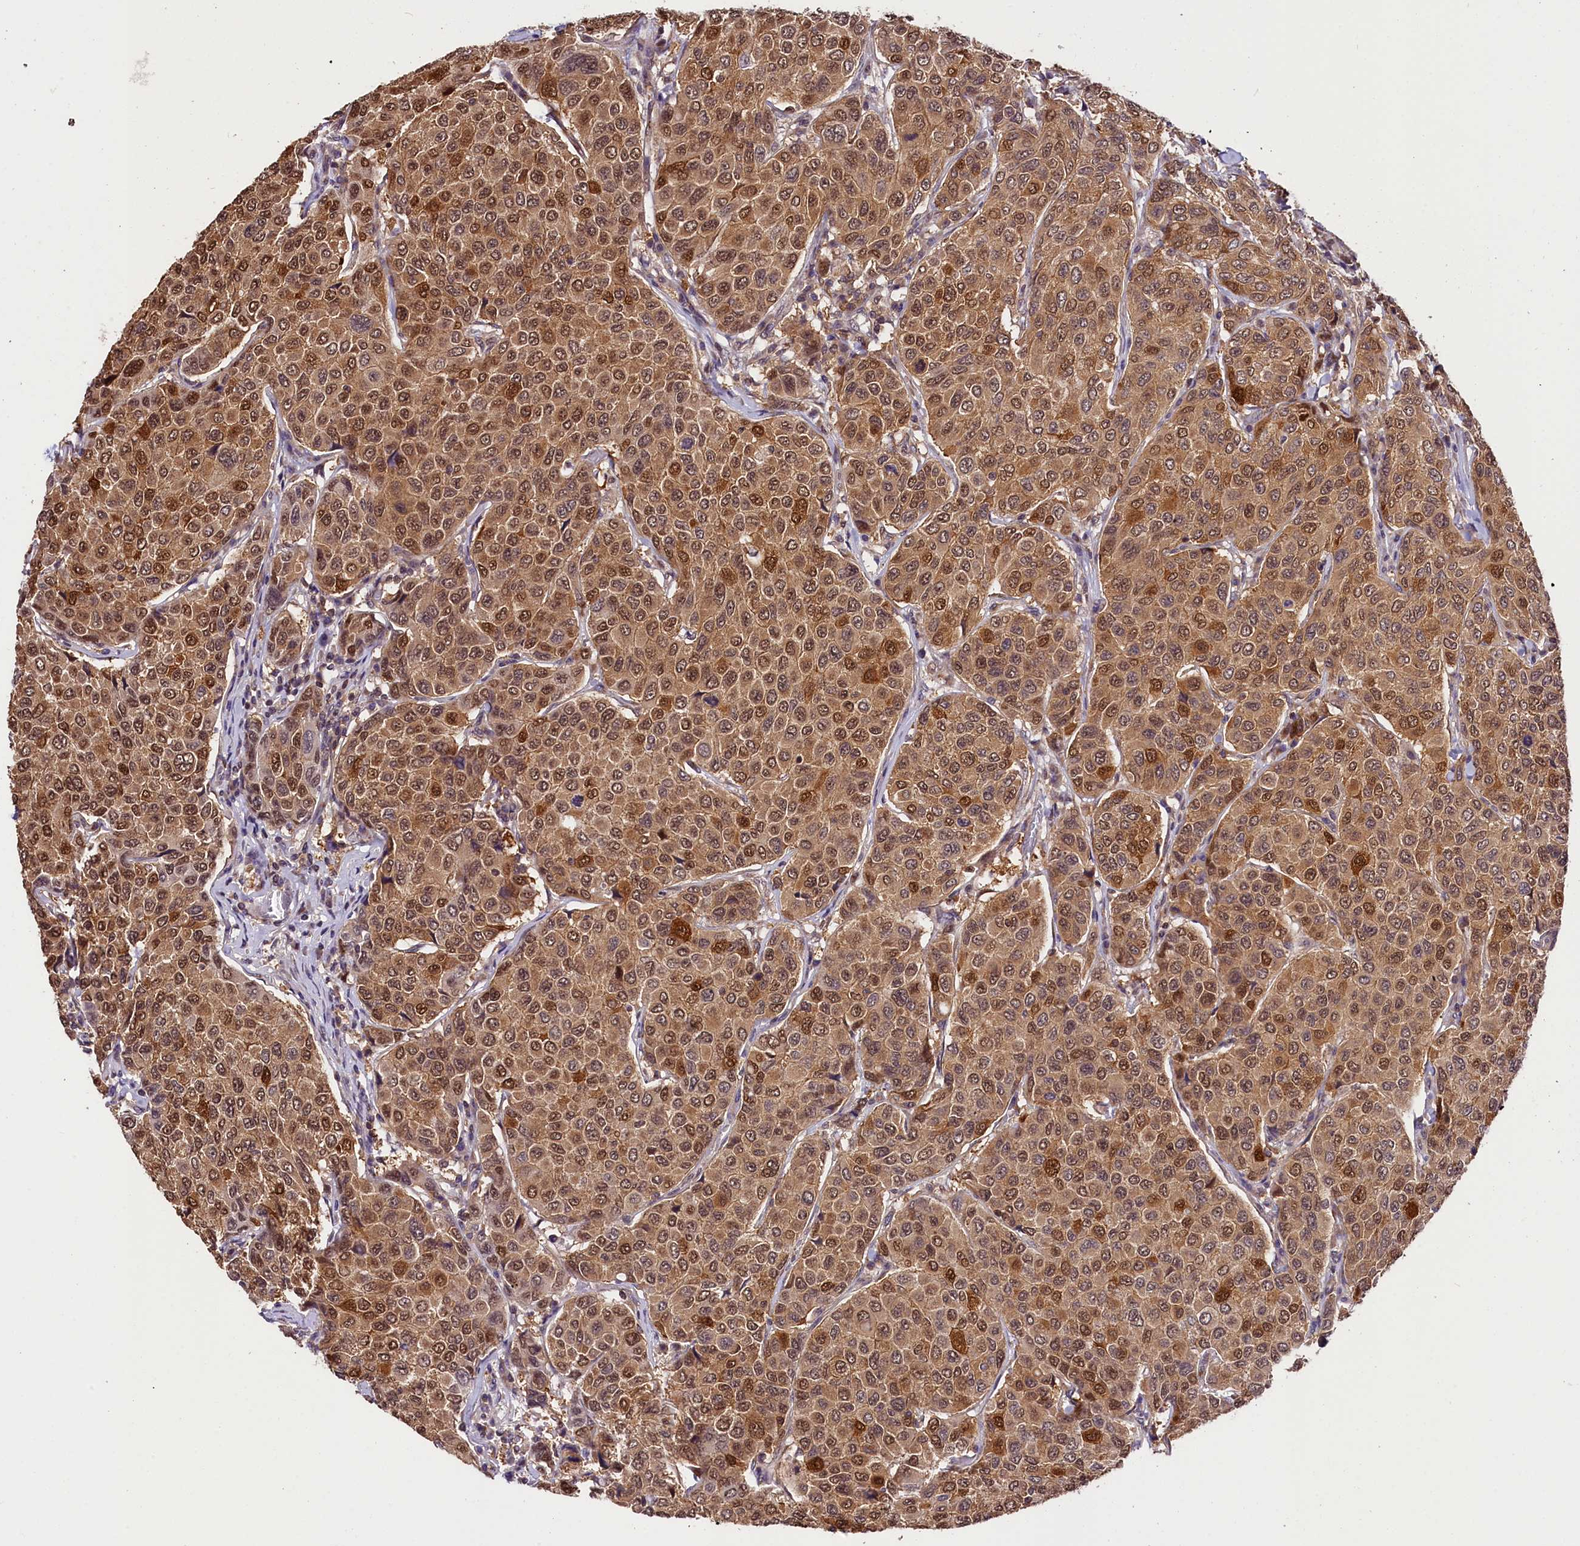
{"staining": {"intensity": "moderate", "quantity": ">75%", "location": "cytoplasmic/membranous,nuclear"}, "tissue": "breast cancer", "cell_type": "Tumor cells", "image_type": "cancer", "snomed": [{"axis": "morphology", "description": "Duct carcinoma"}, {"axis": "topography", "description": "Breast"}], "caption": "A high-resolution histopathology image shows IHC staining of breast infiltrating ductal carcinoma, which exhibits moderate cytoplasmic/membranous and nuclear expression in approximately >75% of tumor cells. (Brightfield microscopy of DAB IHC at high magnification).", "gene": "CHORDC1", "patient": {"sex": "female", "age": 55}}